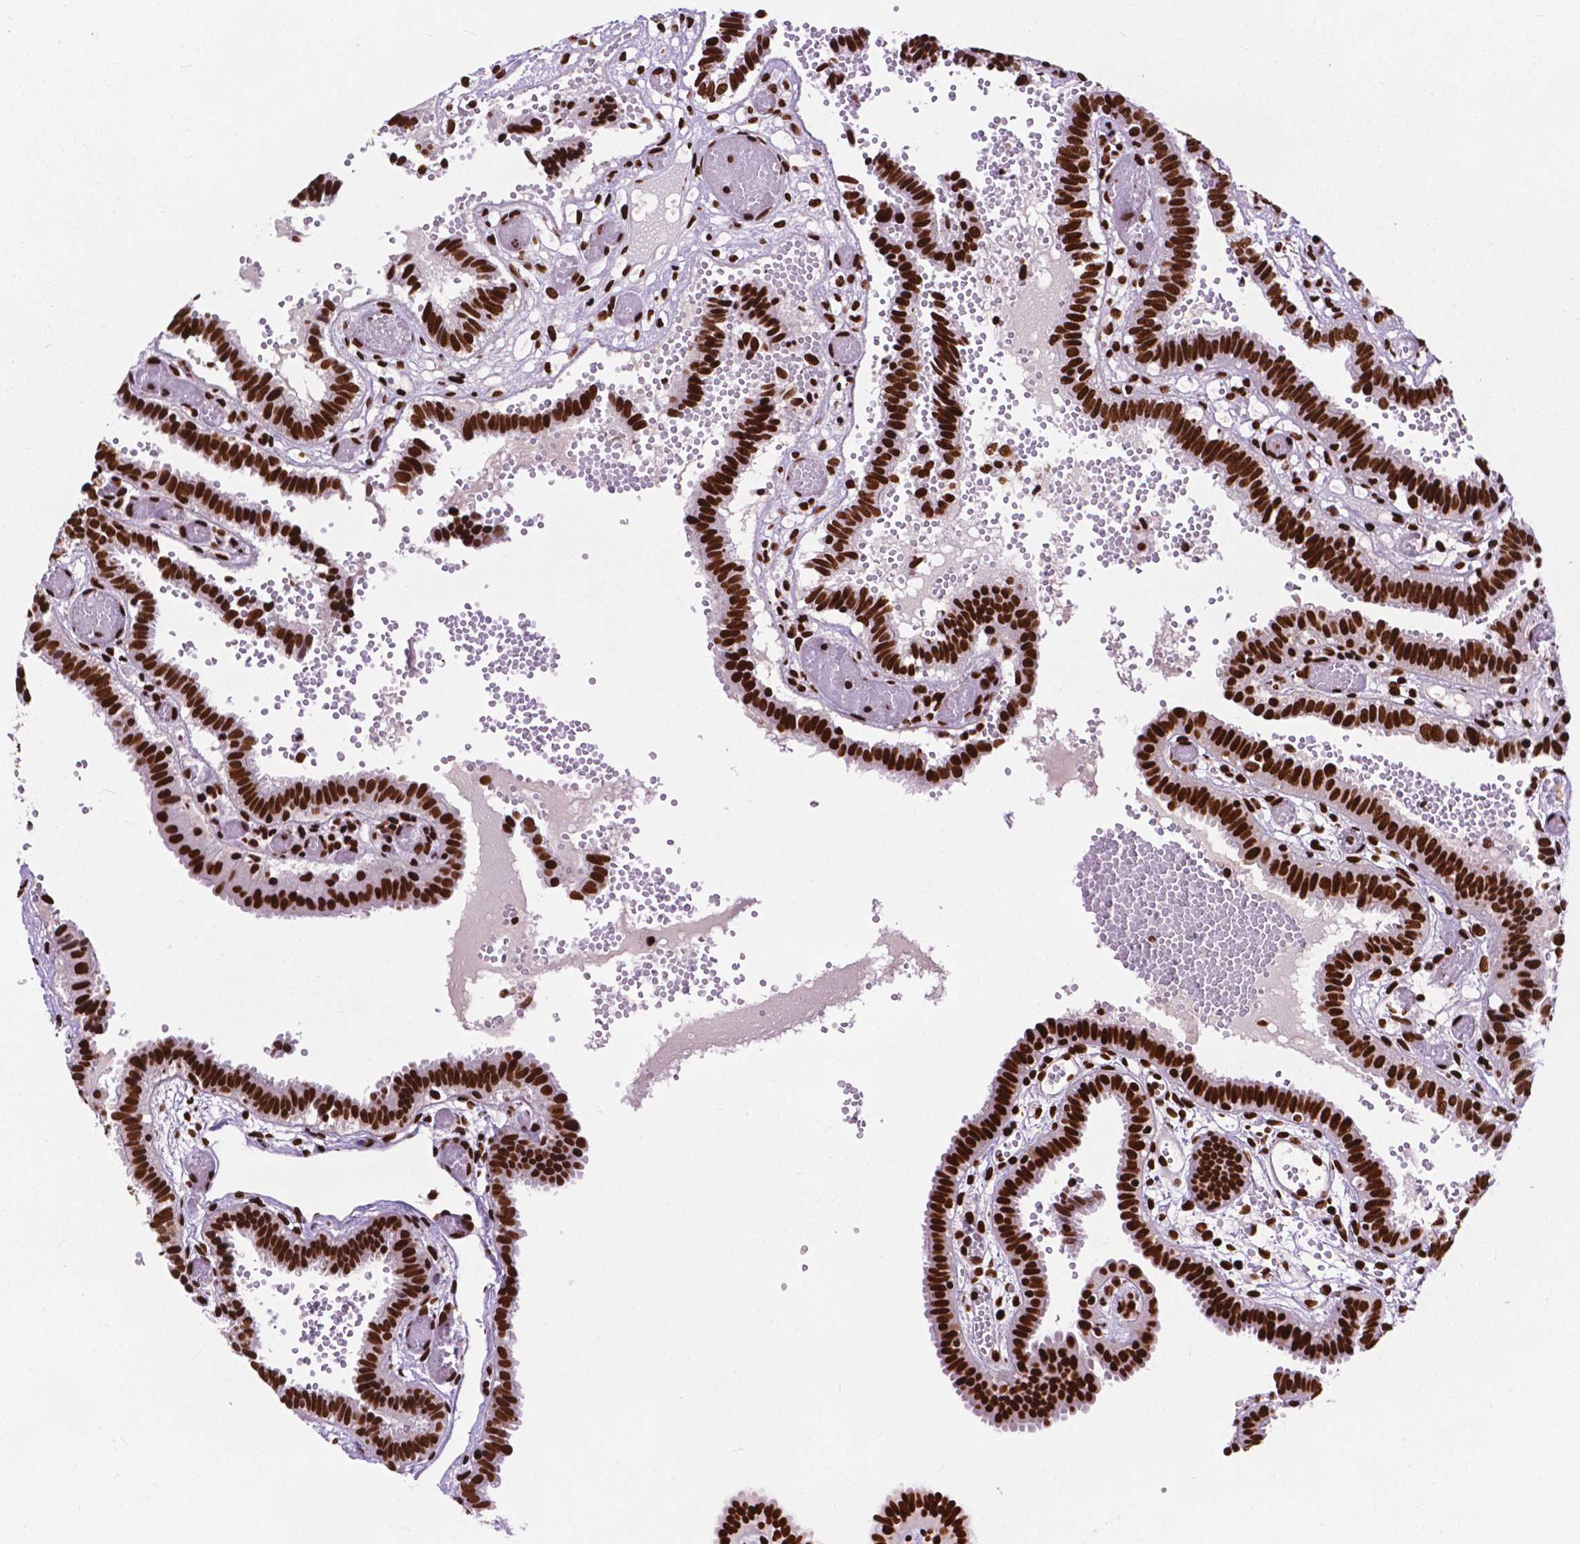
{"staining": {"intensity": "strong", "quantity": ">75%", "location": "nuclear"}, "tissue": "fallopian tube", "cell_type": "Glandular cells", "image_type": "normal", "snomed": [{"axis": "morphology", "description": "Normal tissue, NOS"}, {"axis": "topography", "description": "Fallopian tube"}], "caption": "Protein staining displays strong nuclear expression in approximately >75% of glandular cells in unremarkable fallopian tube.", "gene": "SMIM5", "patient": {"sex": "female", "age": 37}}